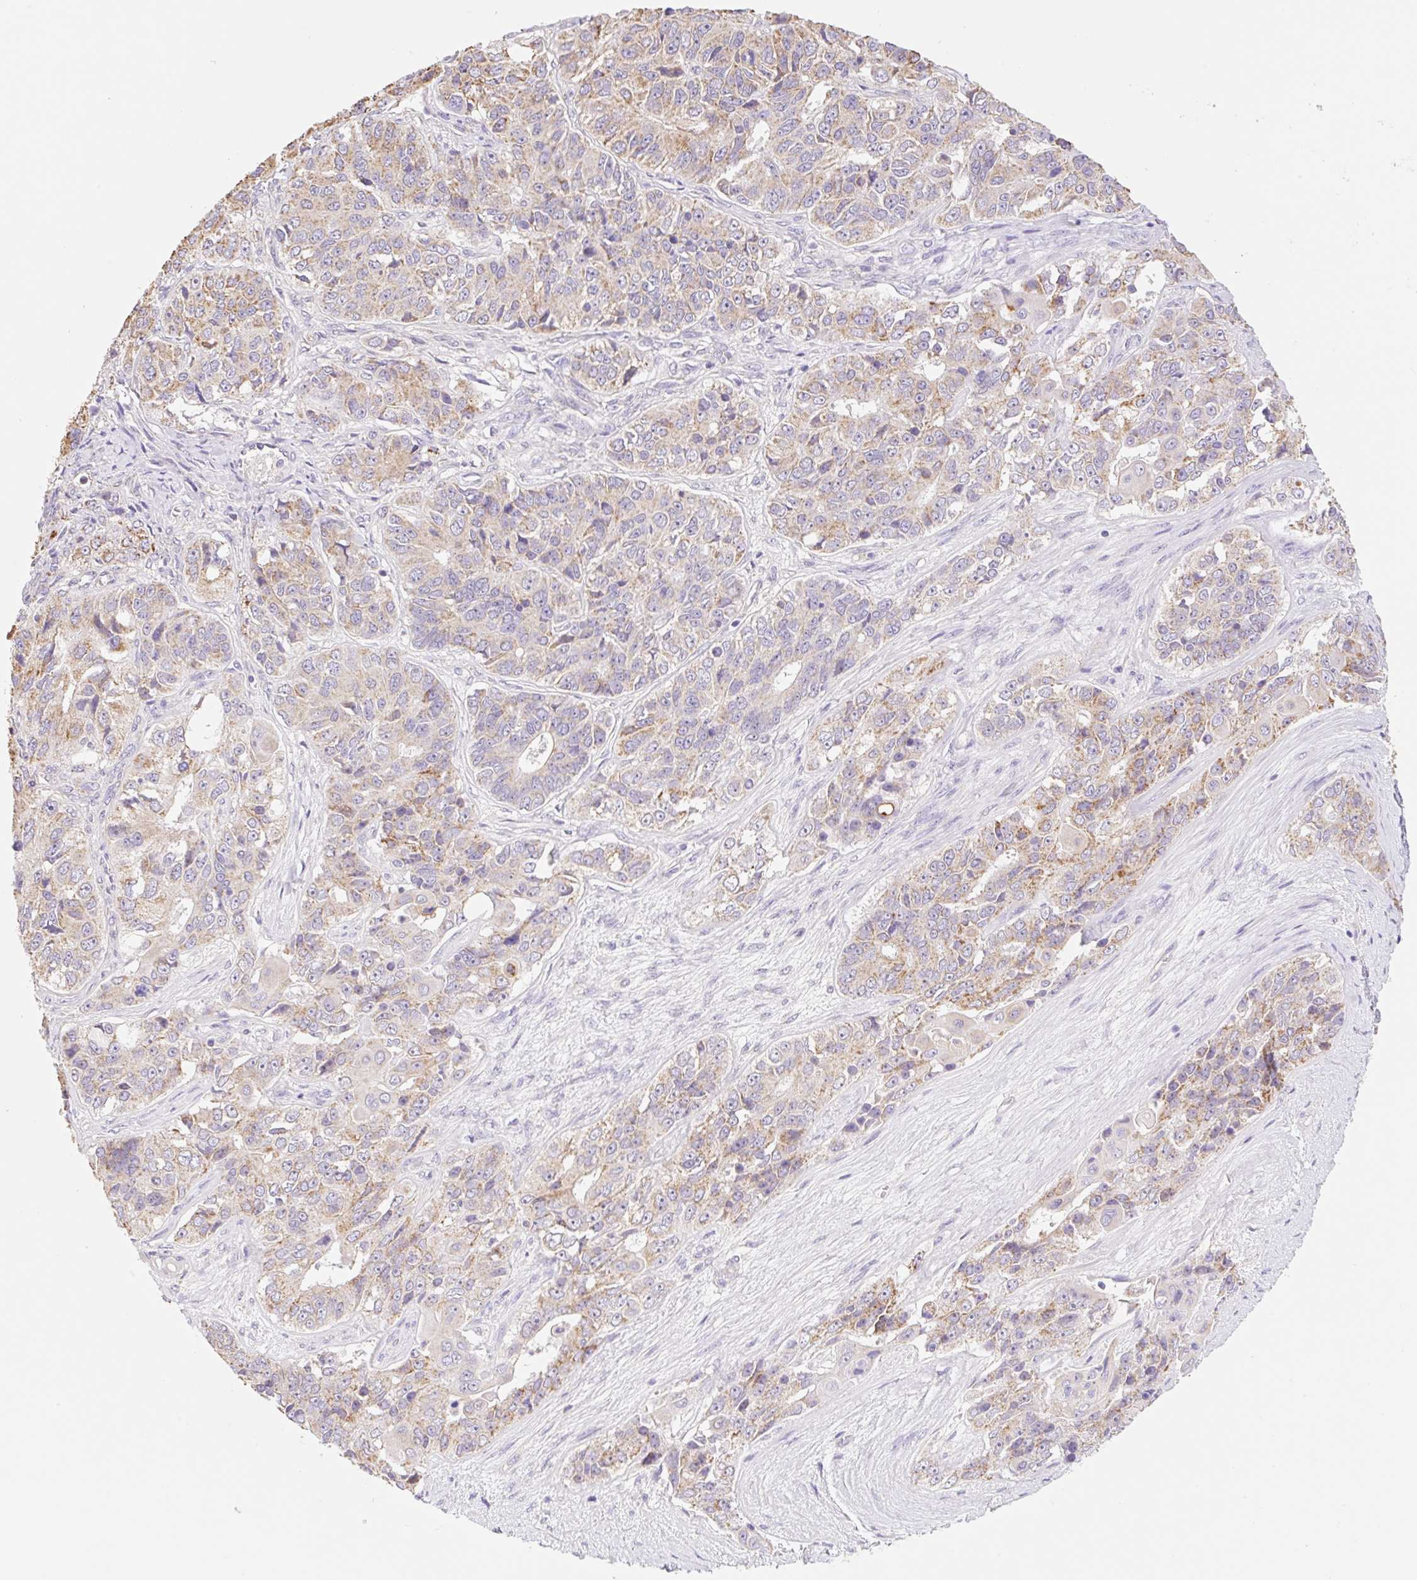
{"staining": {"intensity": "weak", "quantity": "25%-75%", "location": "cytoplasmic/membranous"}, "tissue": "ovarian cancer", "cell_type": "Tumor cells", "image_type": "cancer", "snomed": [{"axis": "morphology", "description": "Carcinoma, endometroid"}, {"axis": "topography", "description": "Ovary"}], "caption": "The micrograph exhibits a brown stain indicating the presence of a protein in the cytoplasmic/membranous of tumor cells in ovarian cancer.", "gene": "COPZ2", "patient": {"sex": "female", "age": 51}}